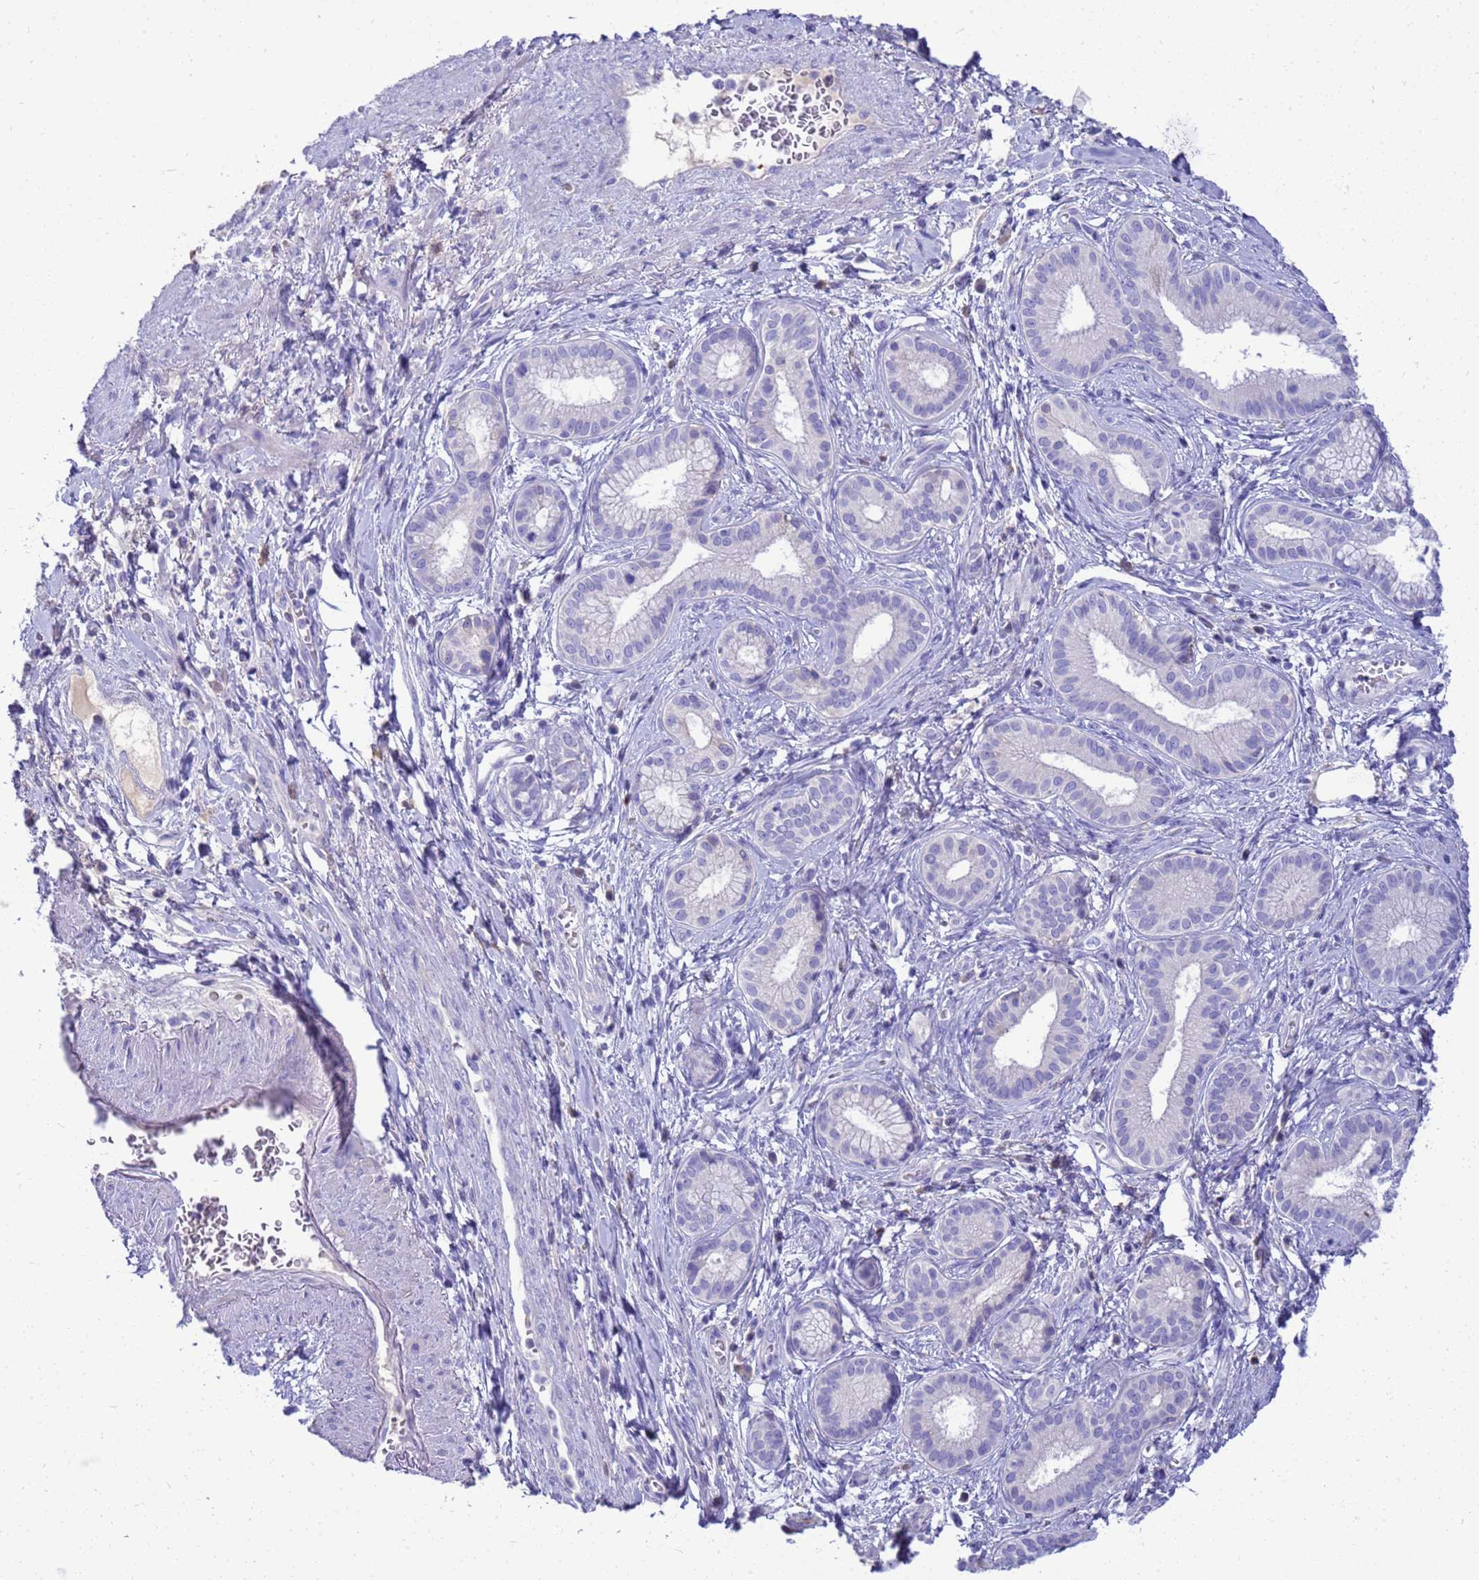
{"staining": {"intensity": "negative", "quantity": "none", "location": "none"}, "tissue": "pancreatic cancer", "cell_type": "Tumor cells", "image_type": "cancer", "snomed": [{"axis": "morphology", "description": "Adenocarcinoma, NOS"}, {"axis": "topography", "description": "Pancreas"}], "caption": "An immunohistochemistry histopathology image of pancreatic cancer (adenocarcinoma) is shown. There is no staining in tumor cells of pancreatic cancer (adenocarcinoma).", "gene": "SYCN", "patient": {"sex": "male", "age": 72}}